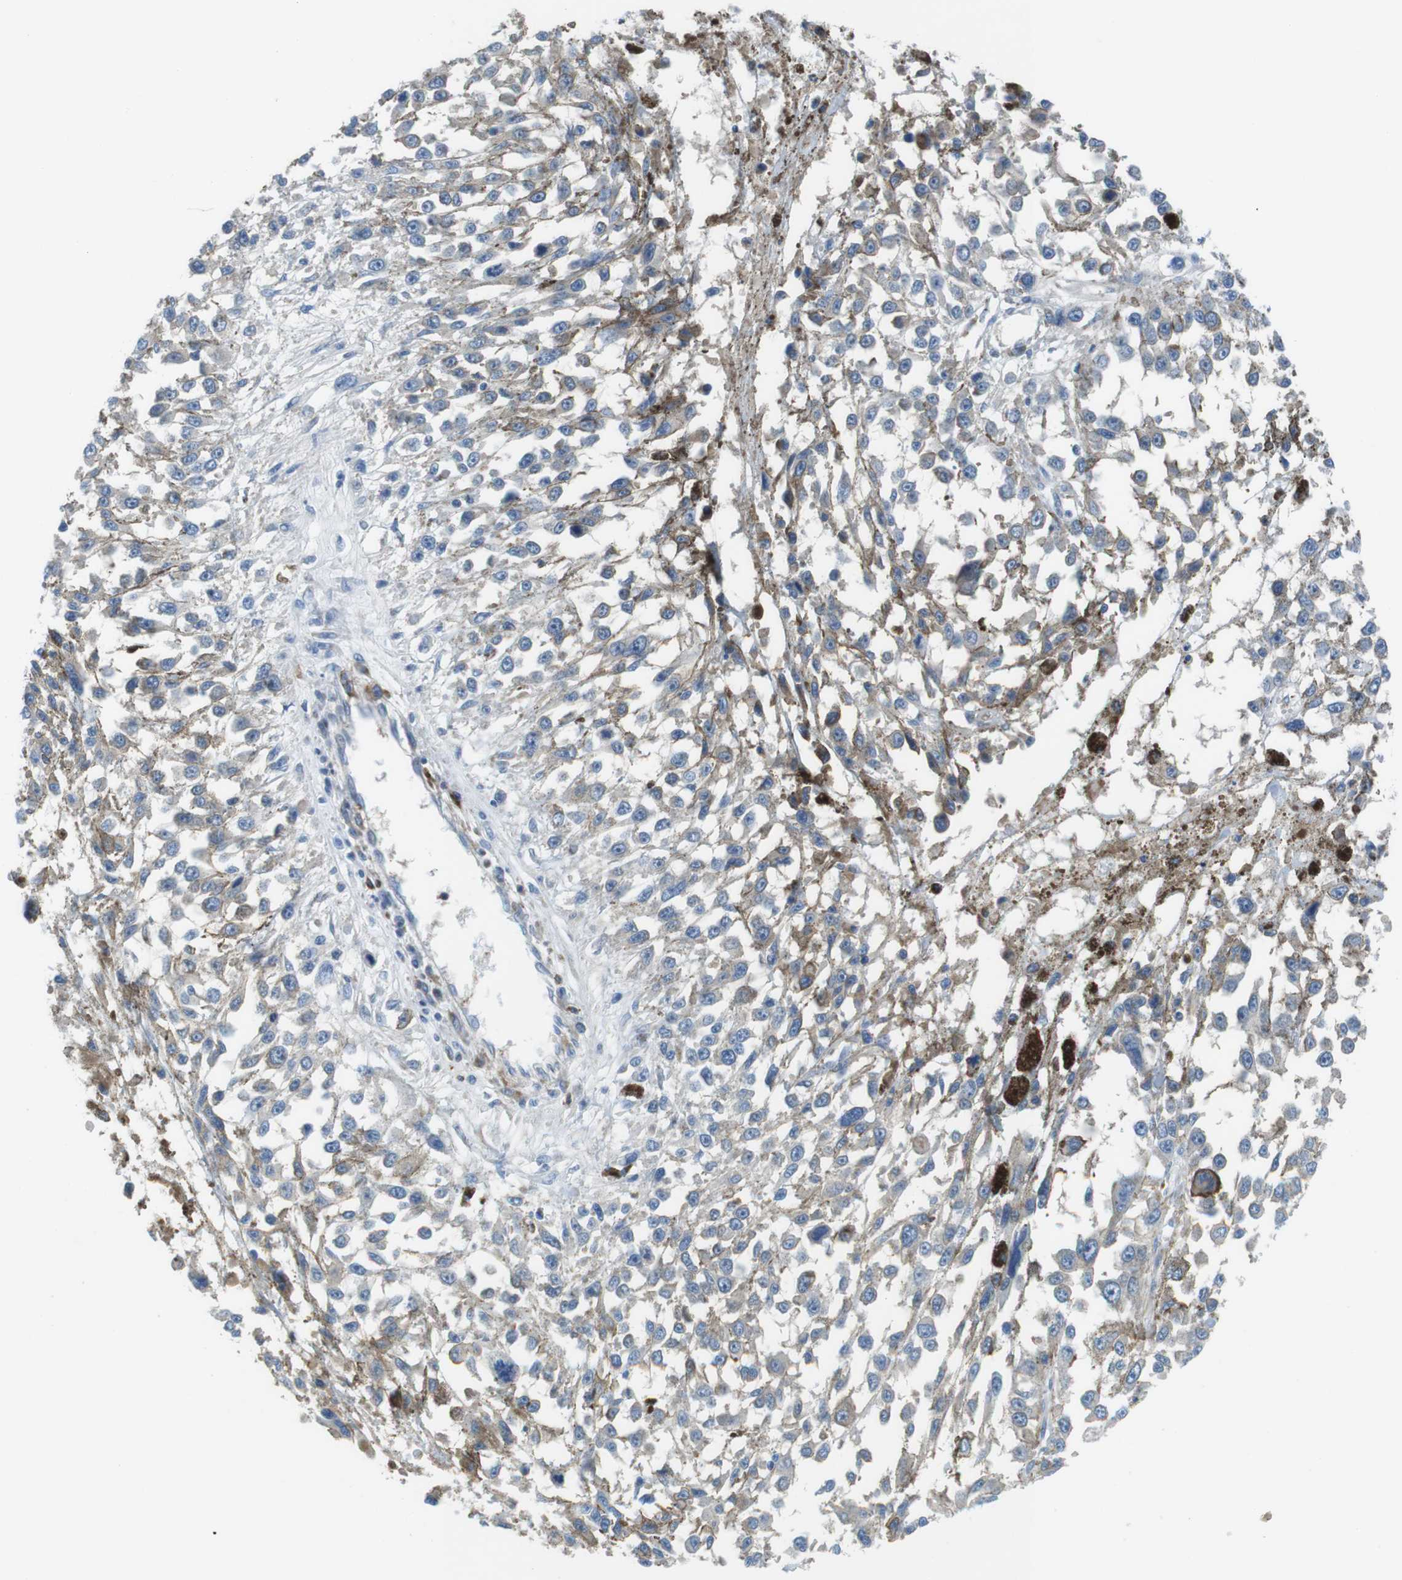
{"staining": {"intensity": "negative", "quantity": "none", "location": "none"}, "tissue": "melanoma", "cell_type": "Tumor cells", "image_type": "cancer", "snomed": [{"axis": "morphology", "description": "Malignant melanoma, Metastatic site"}, {"axis": "topography", "description": "Lymph node"}], "caption": "Human malignant melanoma (metastatic site) stained for a protein using immunohistochemistry (IHC) reveals no staining in tumor cells.", "gene": "EMP2", "patient": {"sex": "male", "age": 59}}